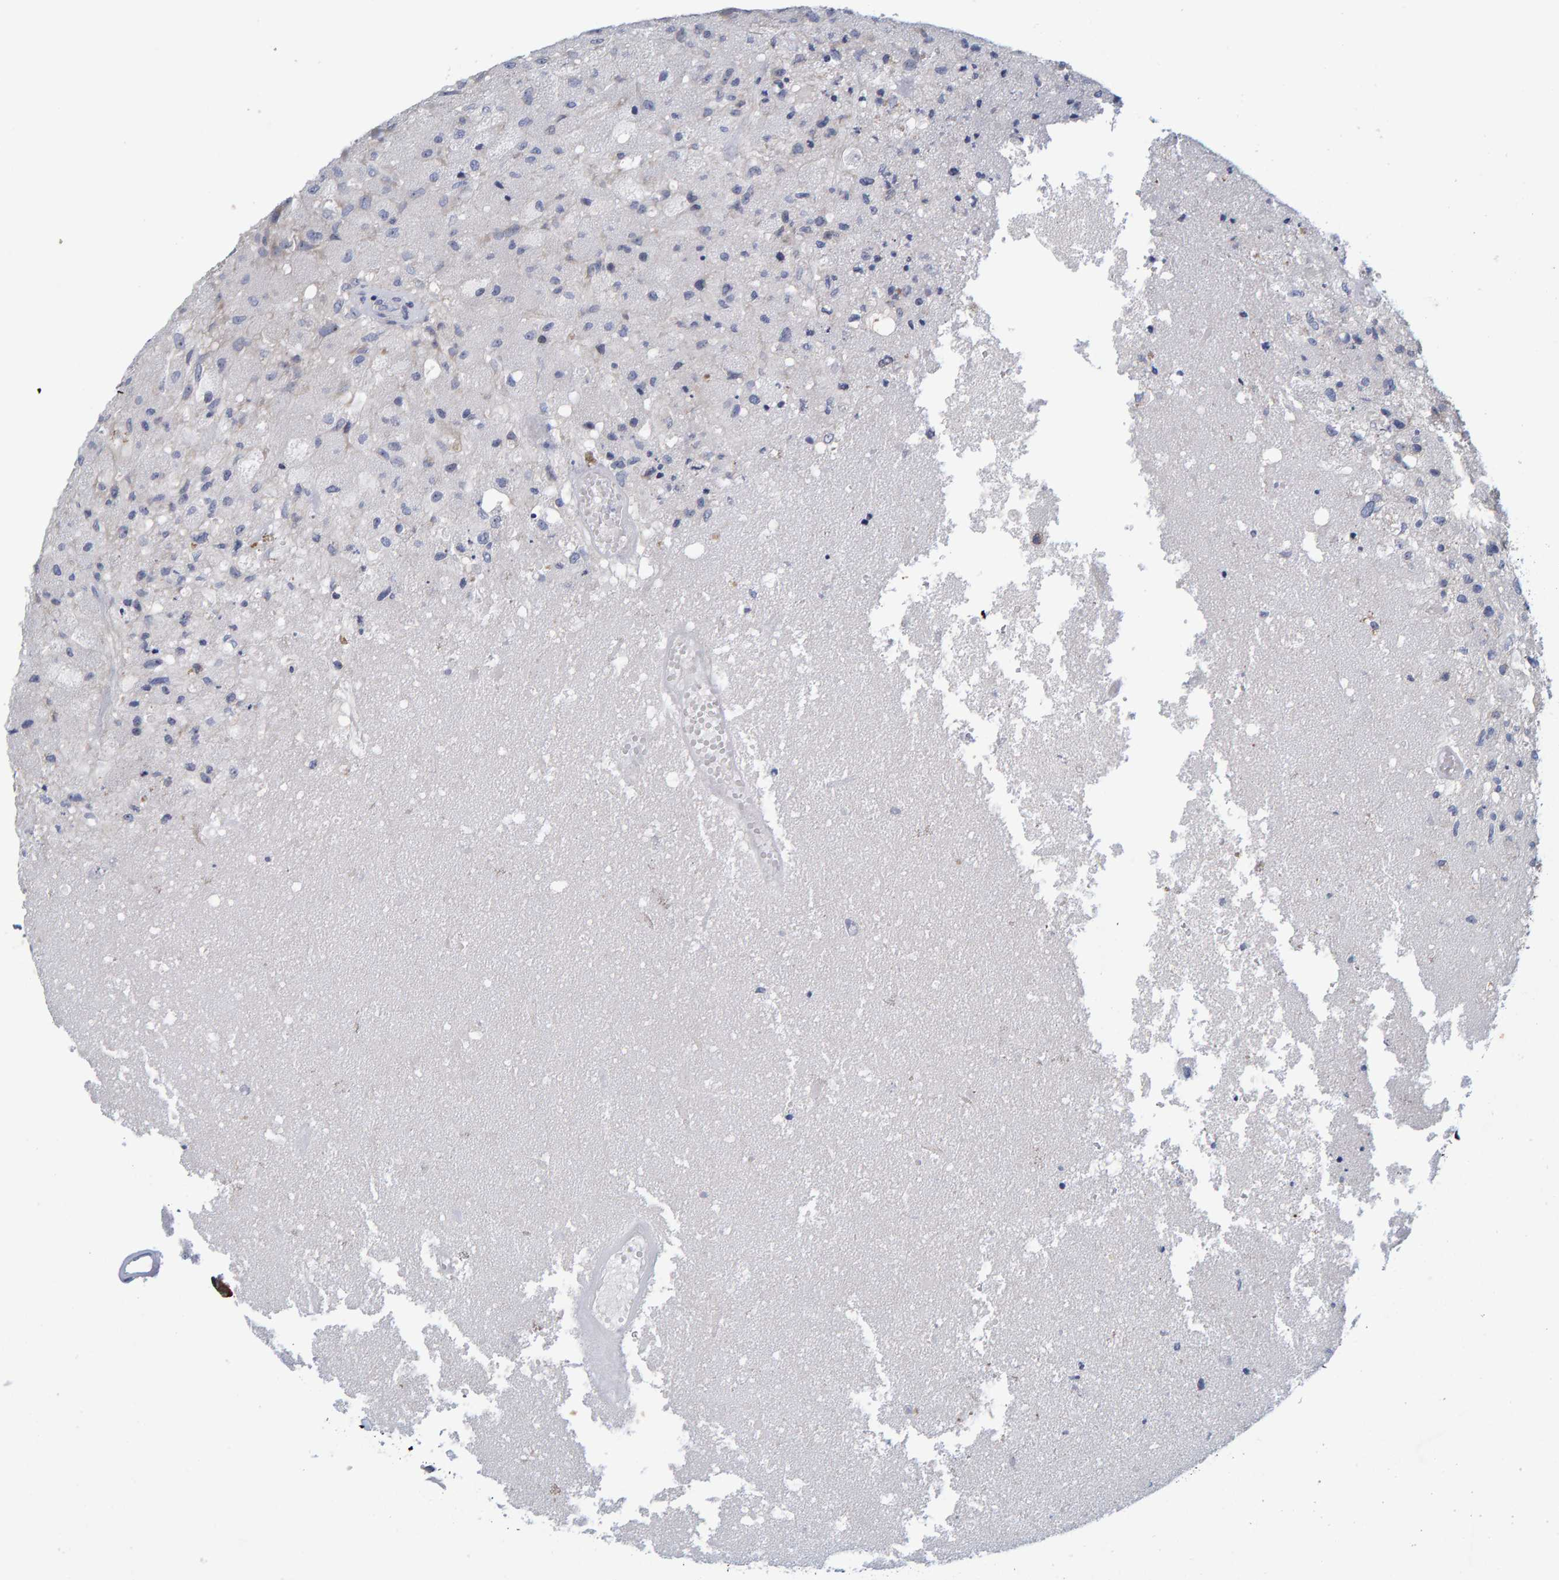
{"staining": {"intensity": "negative", "quantity": "none", "location": "none"}, "tissue": "glioma", "cell_type": "Tumor cells", "image_type": "cancer", "snomed": [{"axis": "morphology", "description": "Normal tissue, NOS"}, {"axis": "morphology", "description": "Glioma, malignant, High grade"}, {"axis": "topography", "description": "Cerebral cortex"}], "caption": "High-grade glioma (malignant) stained for a protein using IHC demonstrates no expression tumor cells.", "gene": "ZNF77", "patient": {"sex": "male", "age": 77}}